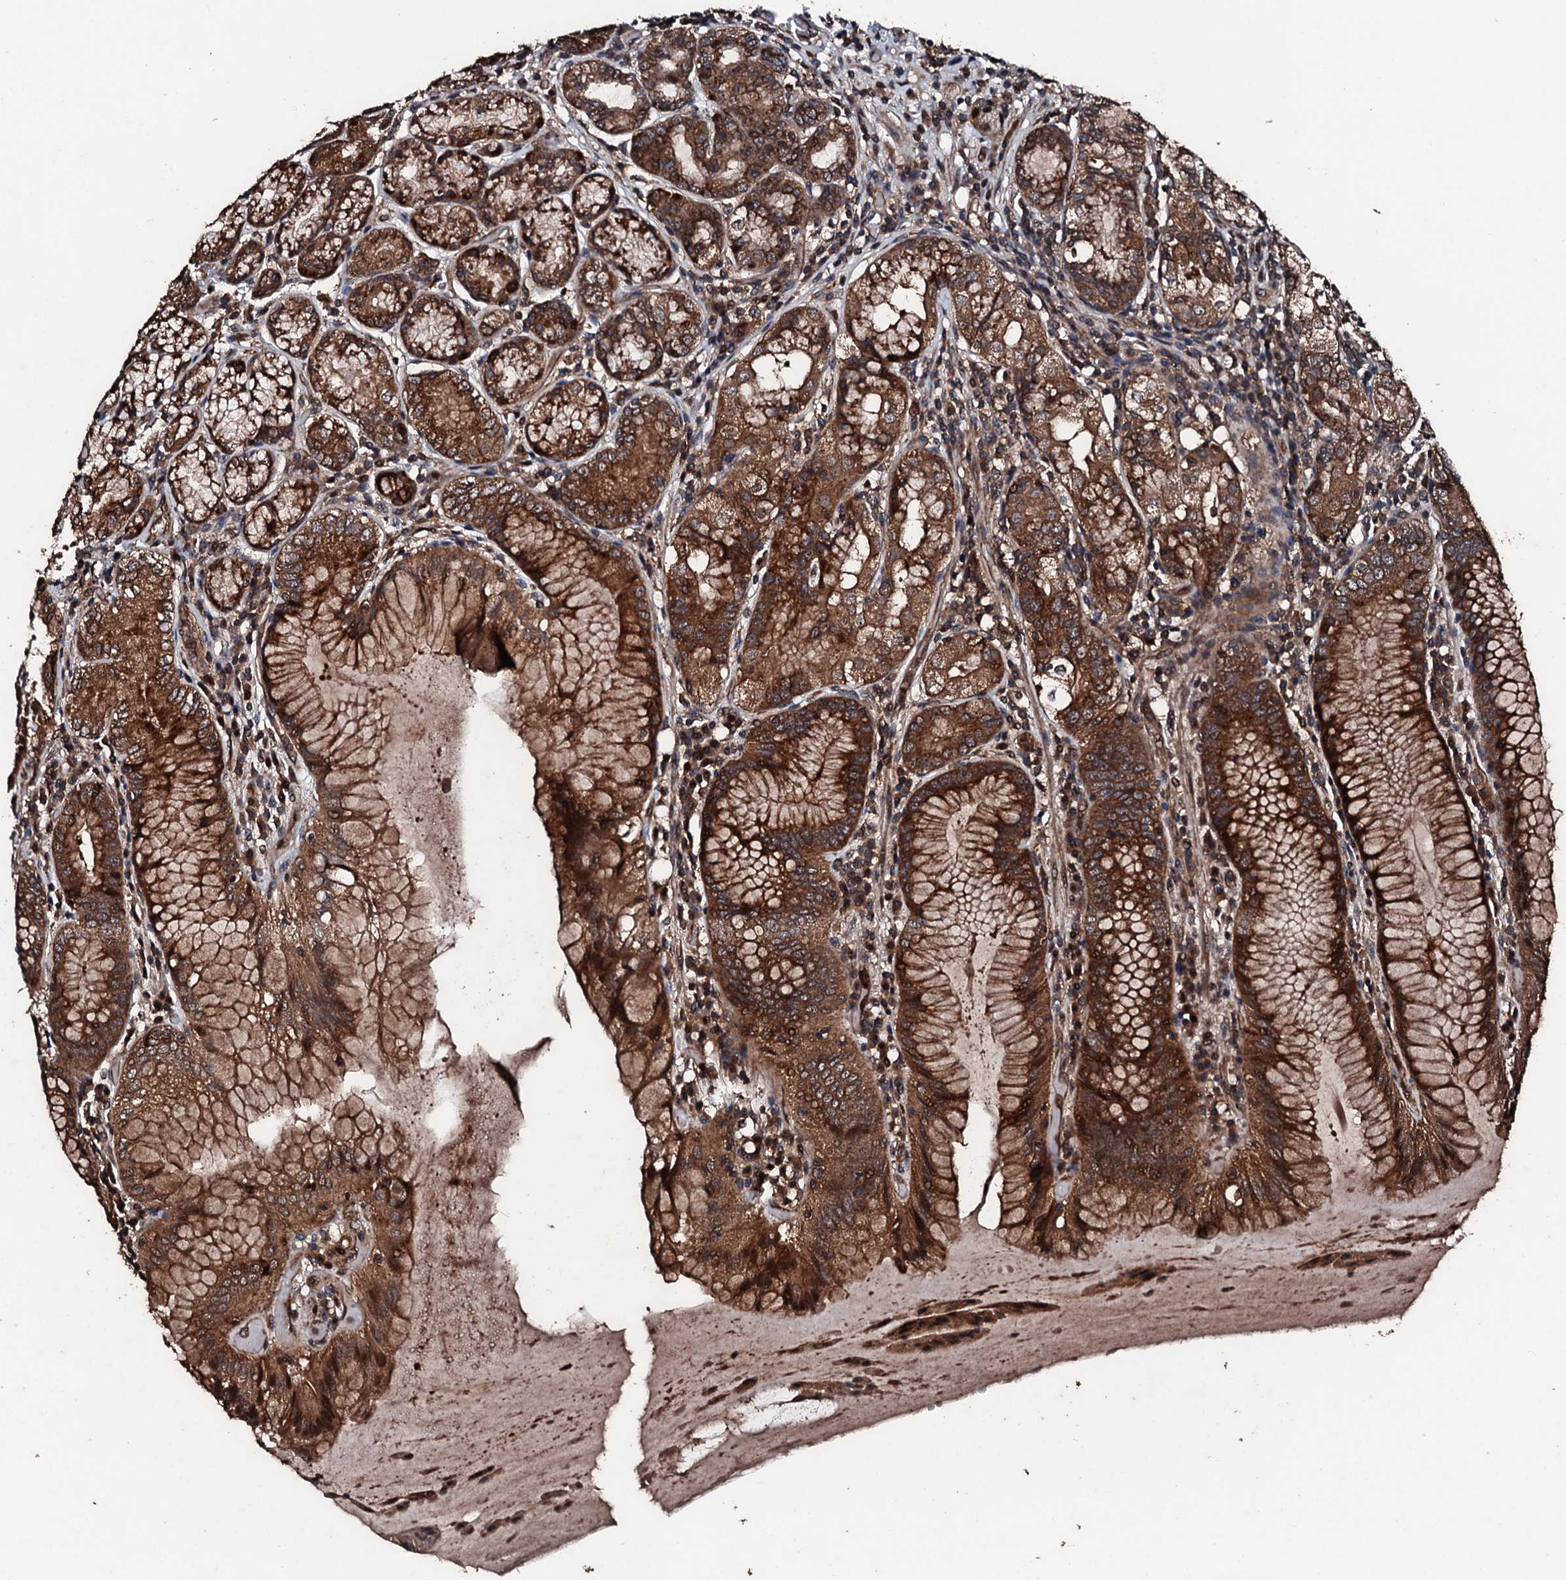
{"staining": {"intensity": "strong", "quantity": ">75%", "location": "cytoplasmic/membranous"}, "tissue": "stomach", "cell_type": "Glandular cells", "image_type": "normal", "snomed": [{"axis": "morphology", "description": "Normal tissue, NOS"}, {"axis": "topography", "description": "Stomach, upper"}, {"axis": "topography", "description": "Stomach, lower"}], "caption": "Immunohistochemistry of benign stomach demonstrates high levels of strong cytoplasmic/membranous expression in about >75% of glandular cells.", "gene": "KIF18A", "patient": {"sex": "female", "age": 76}}